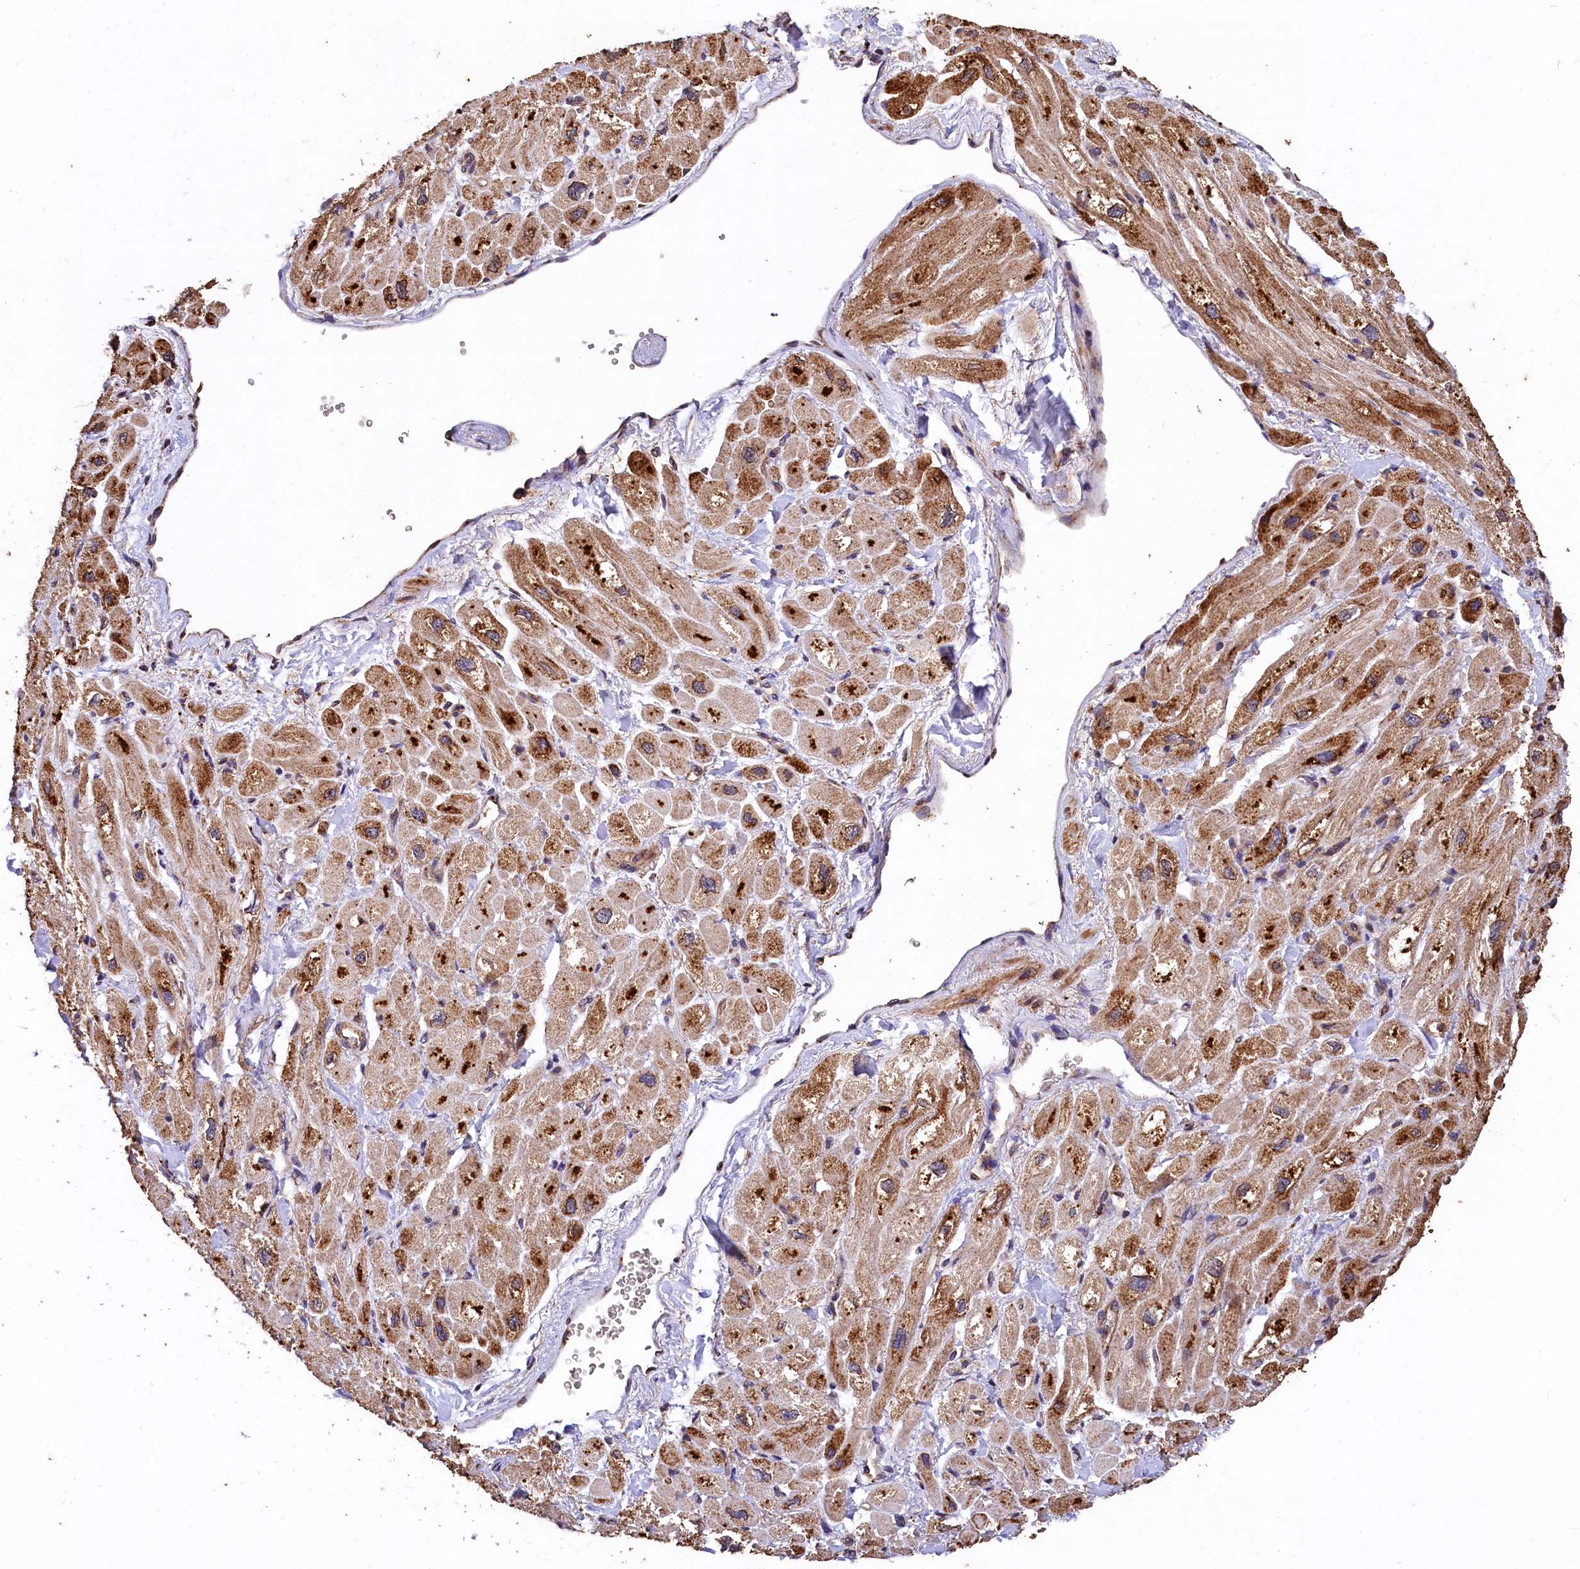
{"staining": {"intensity": "moderate", "quantity": "25%-75%", "location": "cytoplasmic/membranous"}, "tissue": "heart muscle", "cell_type": "Cardiomyocytes", "image_type": "normal", "snomed": [{"axis": "morphology", "description": "Normal tissue, NOS"}, {"axis": "topography", "description": "Heart"}], "caption": "IHC (DAB (3,3'-diaminobenzidine)) staining of normal human heart muscle reveals moderate cytoplasmic/membranous protein positivity in about 25%-75% of cardiomyocytes.", "gene": "LSM4", "patient": {"sex": "male", "age": 65}}